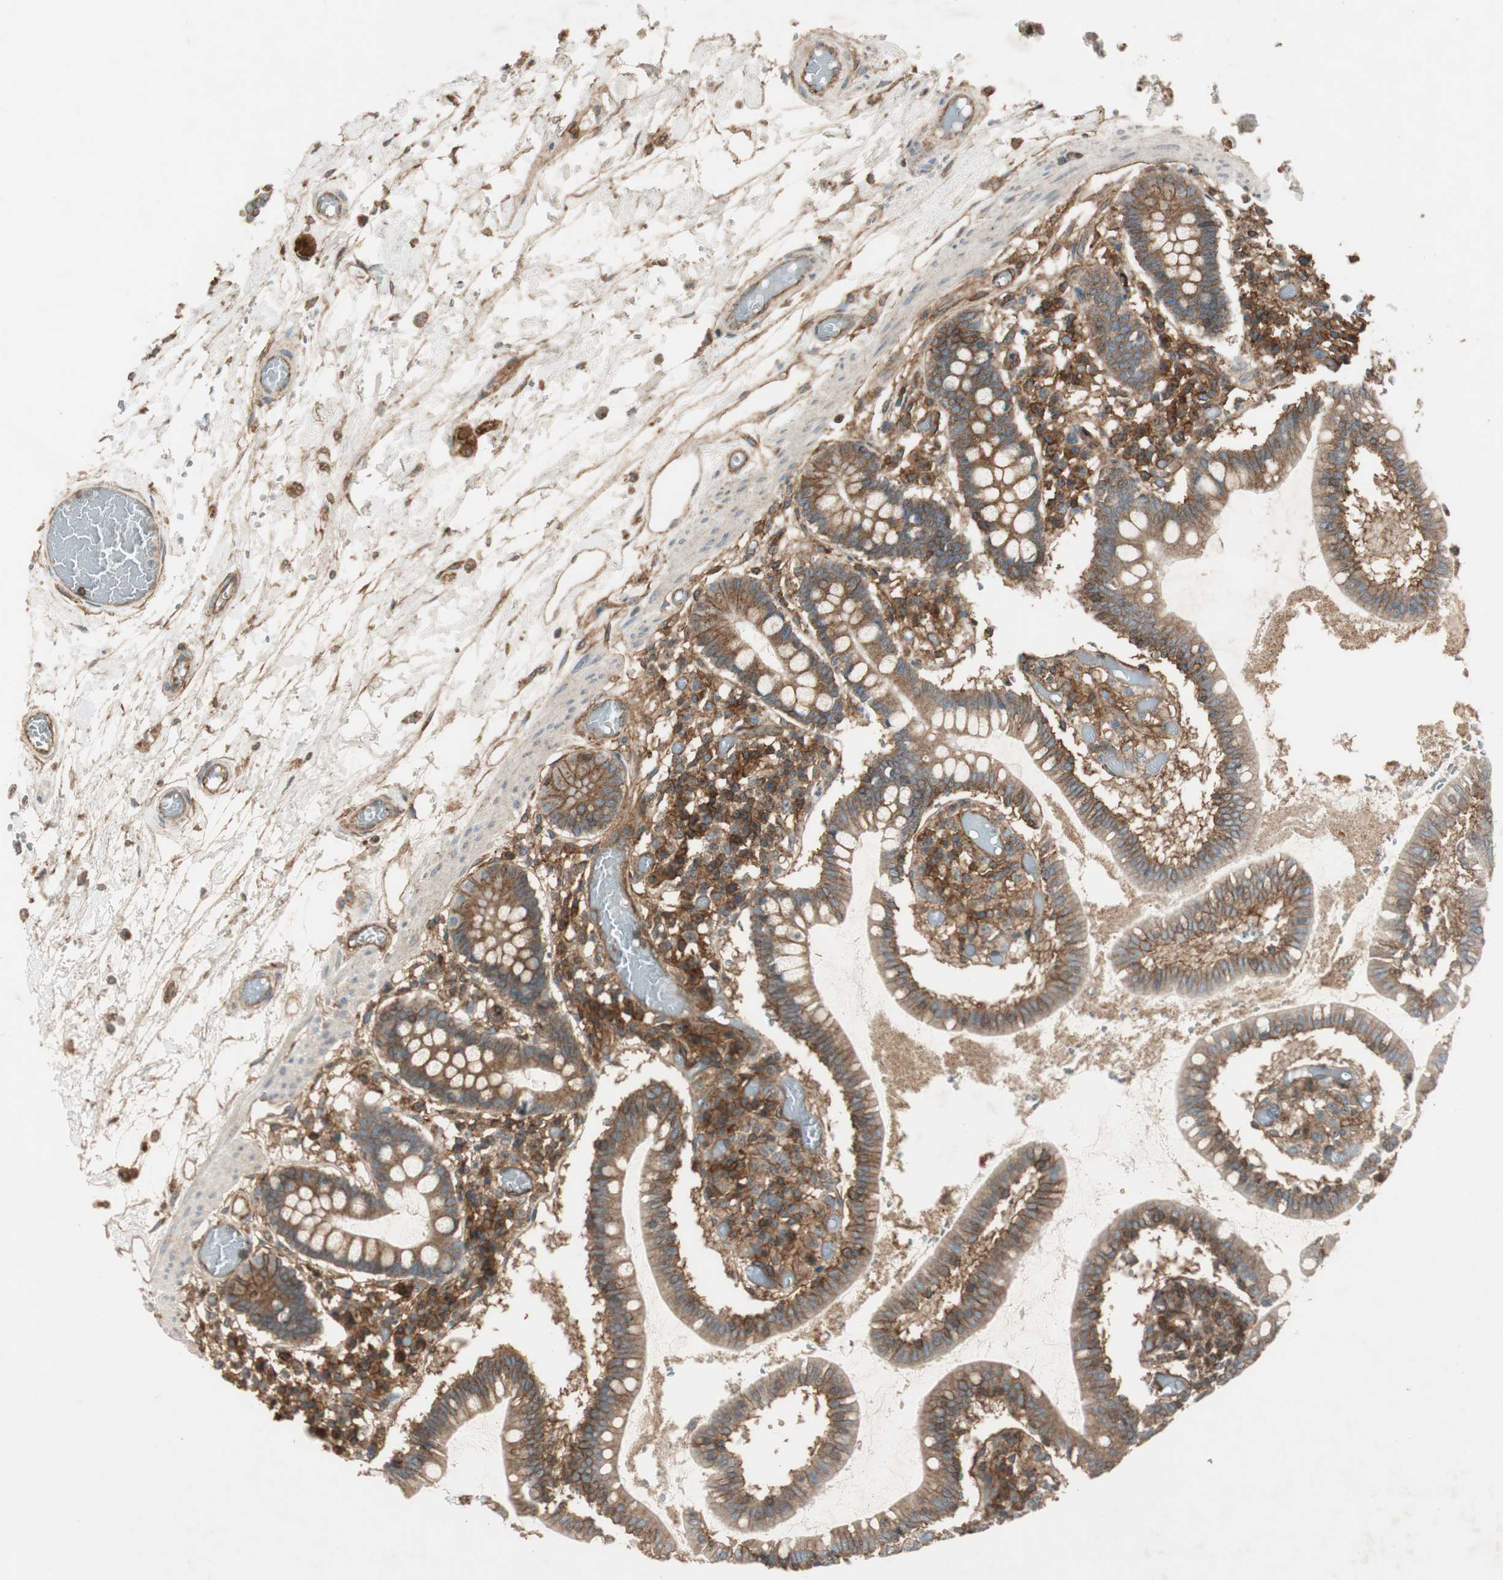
{"staining": {"intensity": "moderate", "quantity": ">75%", "location": "cytoplasmic/membranous"}, "tissue": "small intestine", "cell_type": "Glandular cells", "image_type": "normal", "snomed": [{"axis": "morphology", "description": "Normal tissue, NOS"}, {"axis": "topography", "description": "Small intestine"}], "caption": "Immunohistochemical staining of unremarkable human small intestine demonstrates moderate cytoplasmic/membranous protein staining in about >75% of glandular cells.", "gene": "BTN3A3", "patient": {"sex": "female", "age": 61}}